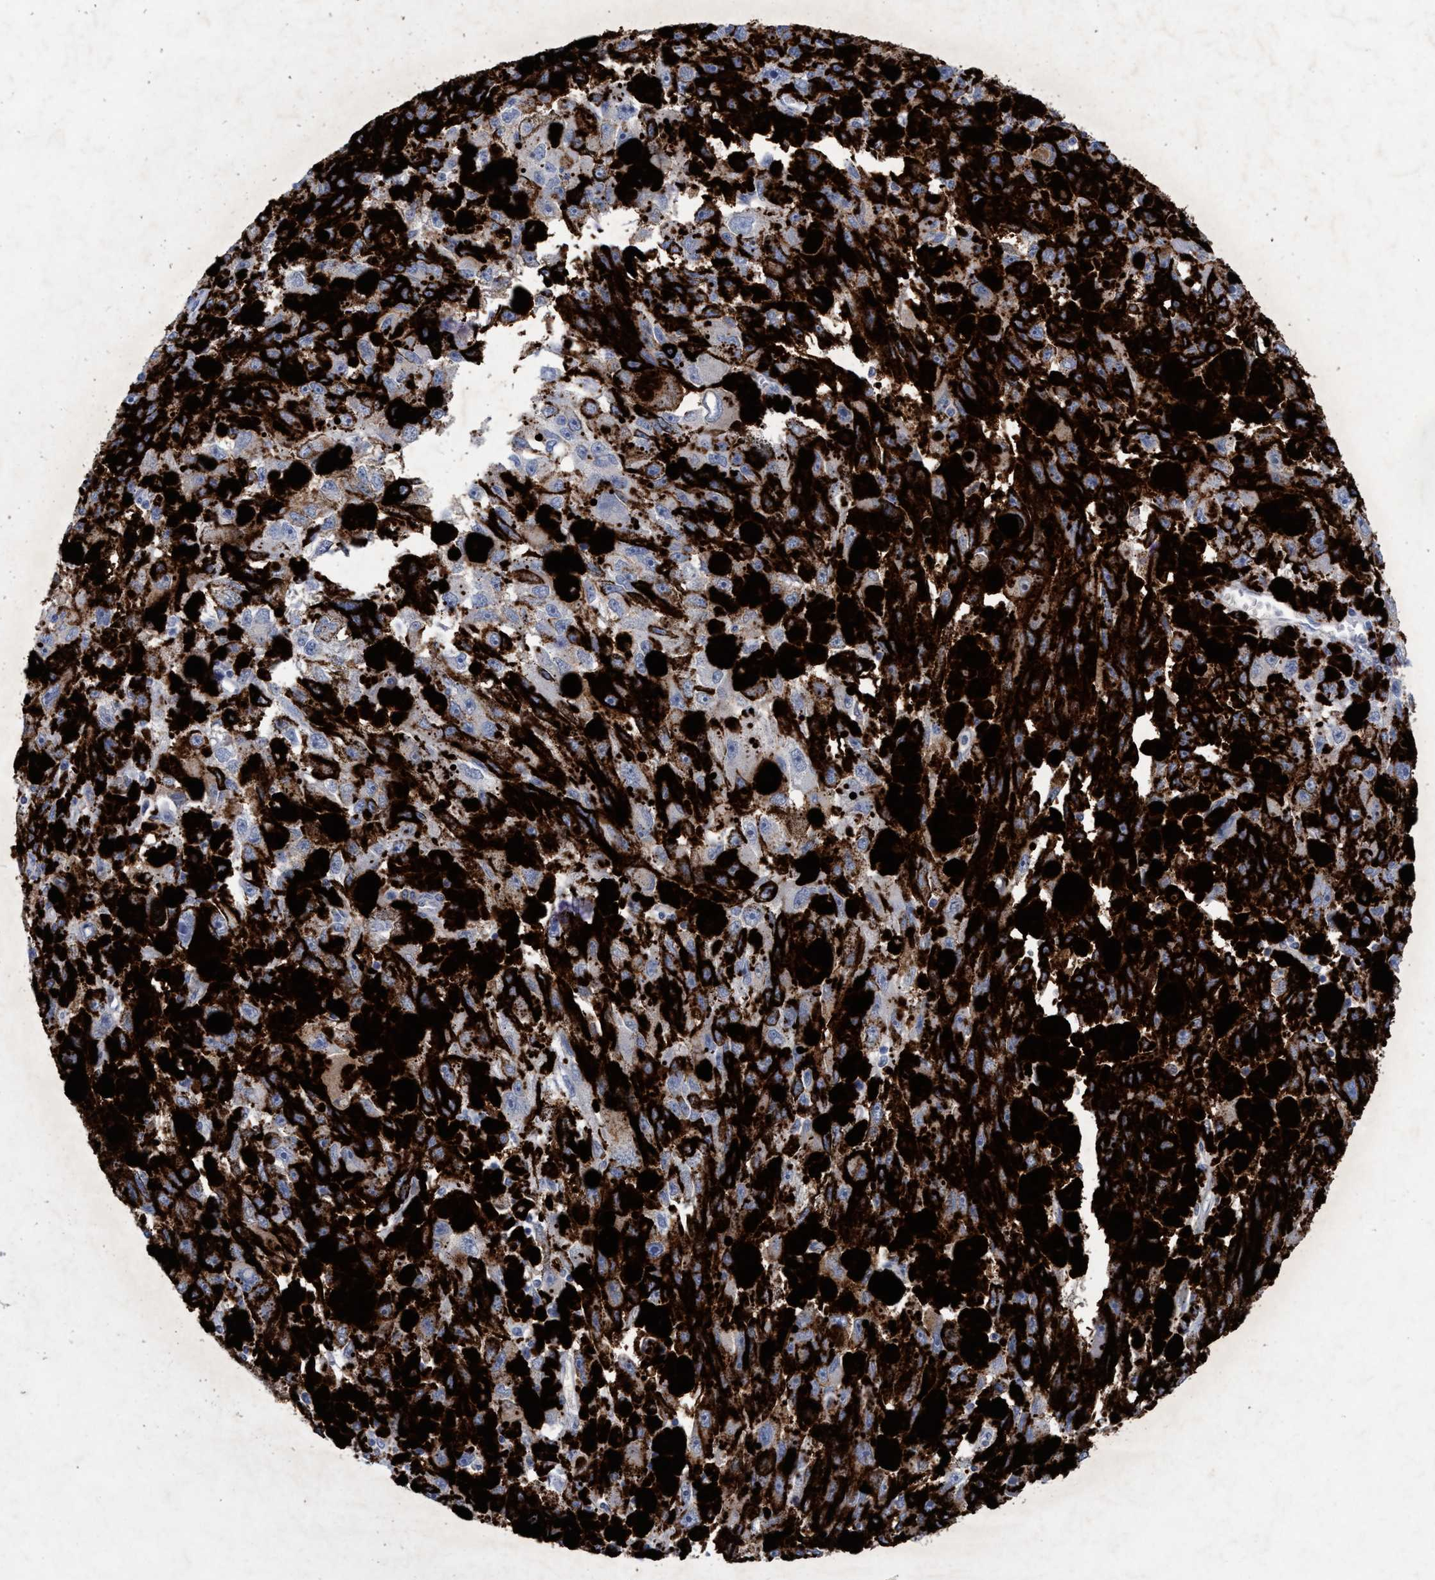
{"staining": {"intensity": "negative", "quantity": "none", "location": "none"}, "tissue": "melanoma", "cell_type": "Tumor cells", "image_type": "cancer", "snomed": [{"axis": "morphology", "description": "Malignant melanoma, NOS"}, {"axis": "topography", "description": "Skin"}], "caption": "The immunohistochemistry histopathology image has no significant expression in tumor cells of malignant melanoma tissue.", "gene": "GULP1", "patient": {"sex": "female", "age": 104}}